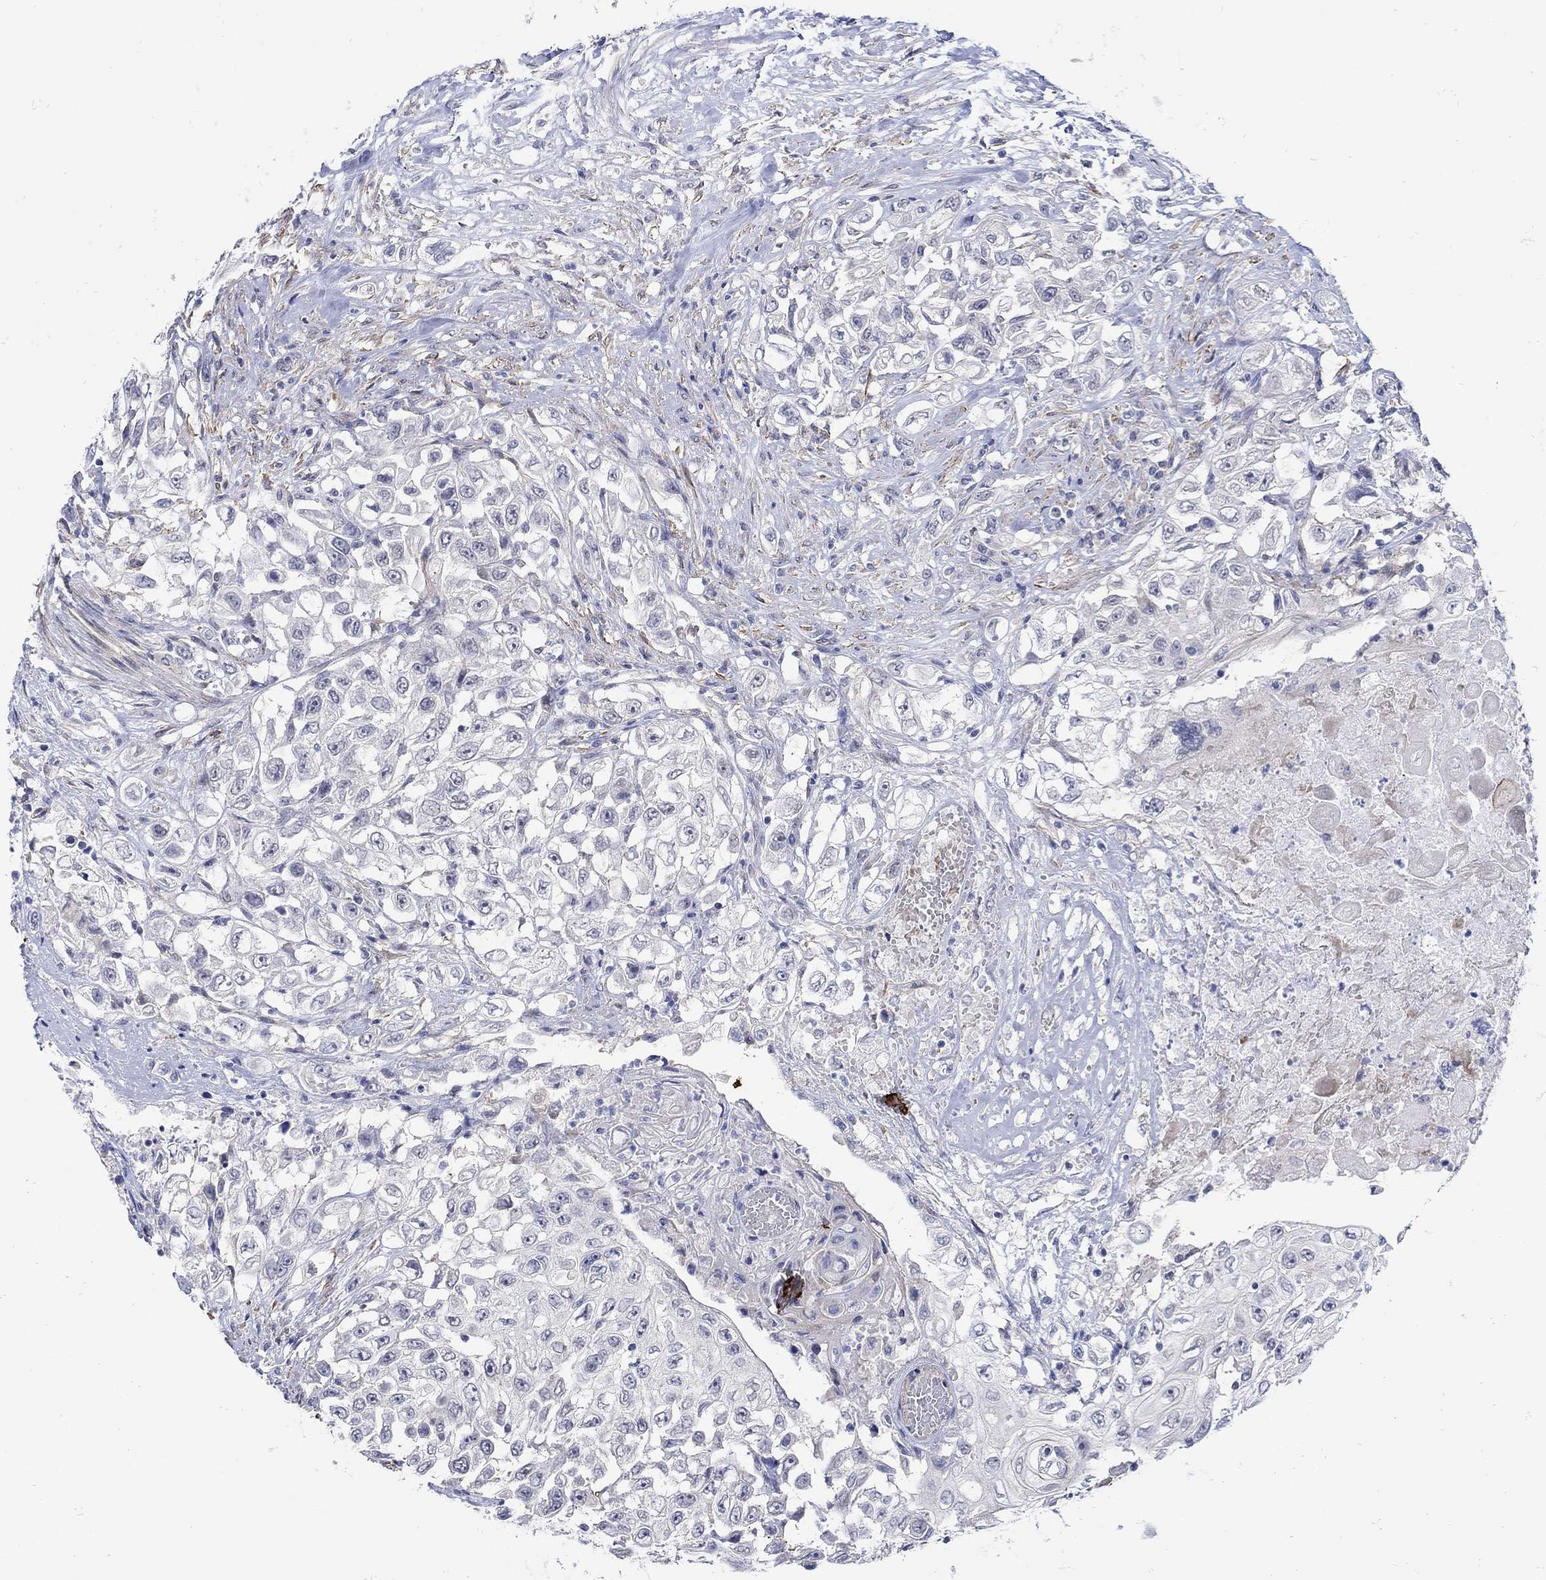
{"staining": {"intensity": "negative", "quantity": "none", "location": "none"}, "tissue": "urothelial cancer", "cell_type": "Tumor cells", "image_type": "cancer", "snomed": [{"axis": "morphology", "description": "Urothelial carcinoma, High grade"}, {"axis": "topography", "description": "Urinary bladder"}], "caption": "This is a histopathology image of IHC staining of urothelial carcinoma (high-grade), which shows no positivity in tumor cells. Brightfield microscopy of immunohistochemistry stained with DAB (brown) and hematoxylin (blue), captured at high magnification.", "gene": "SCN7A", "patient": {"sex": "female", "age": 56}}